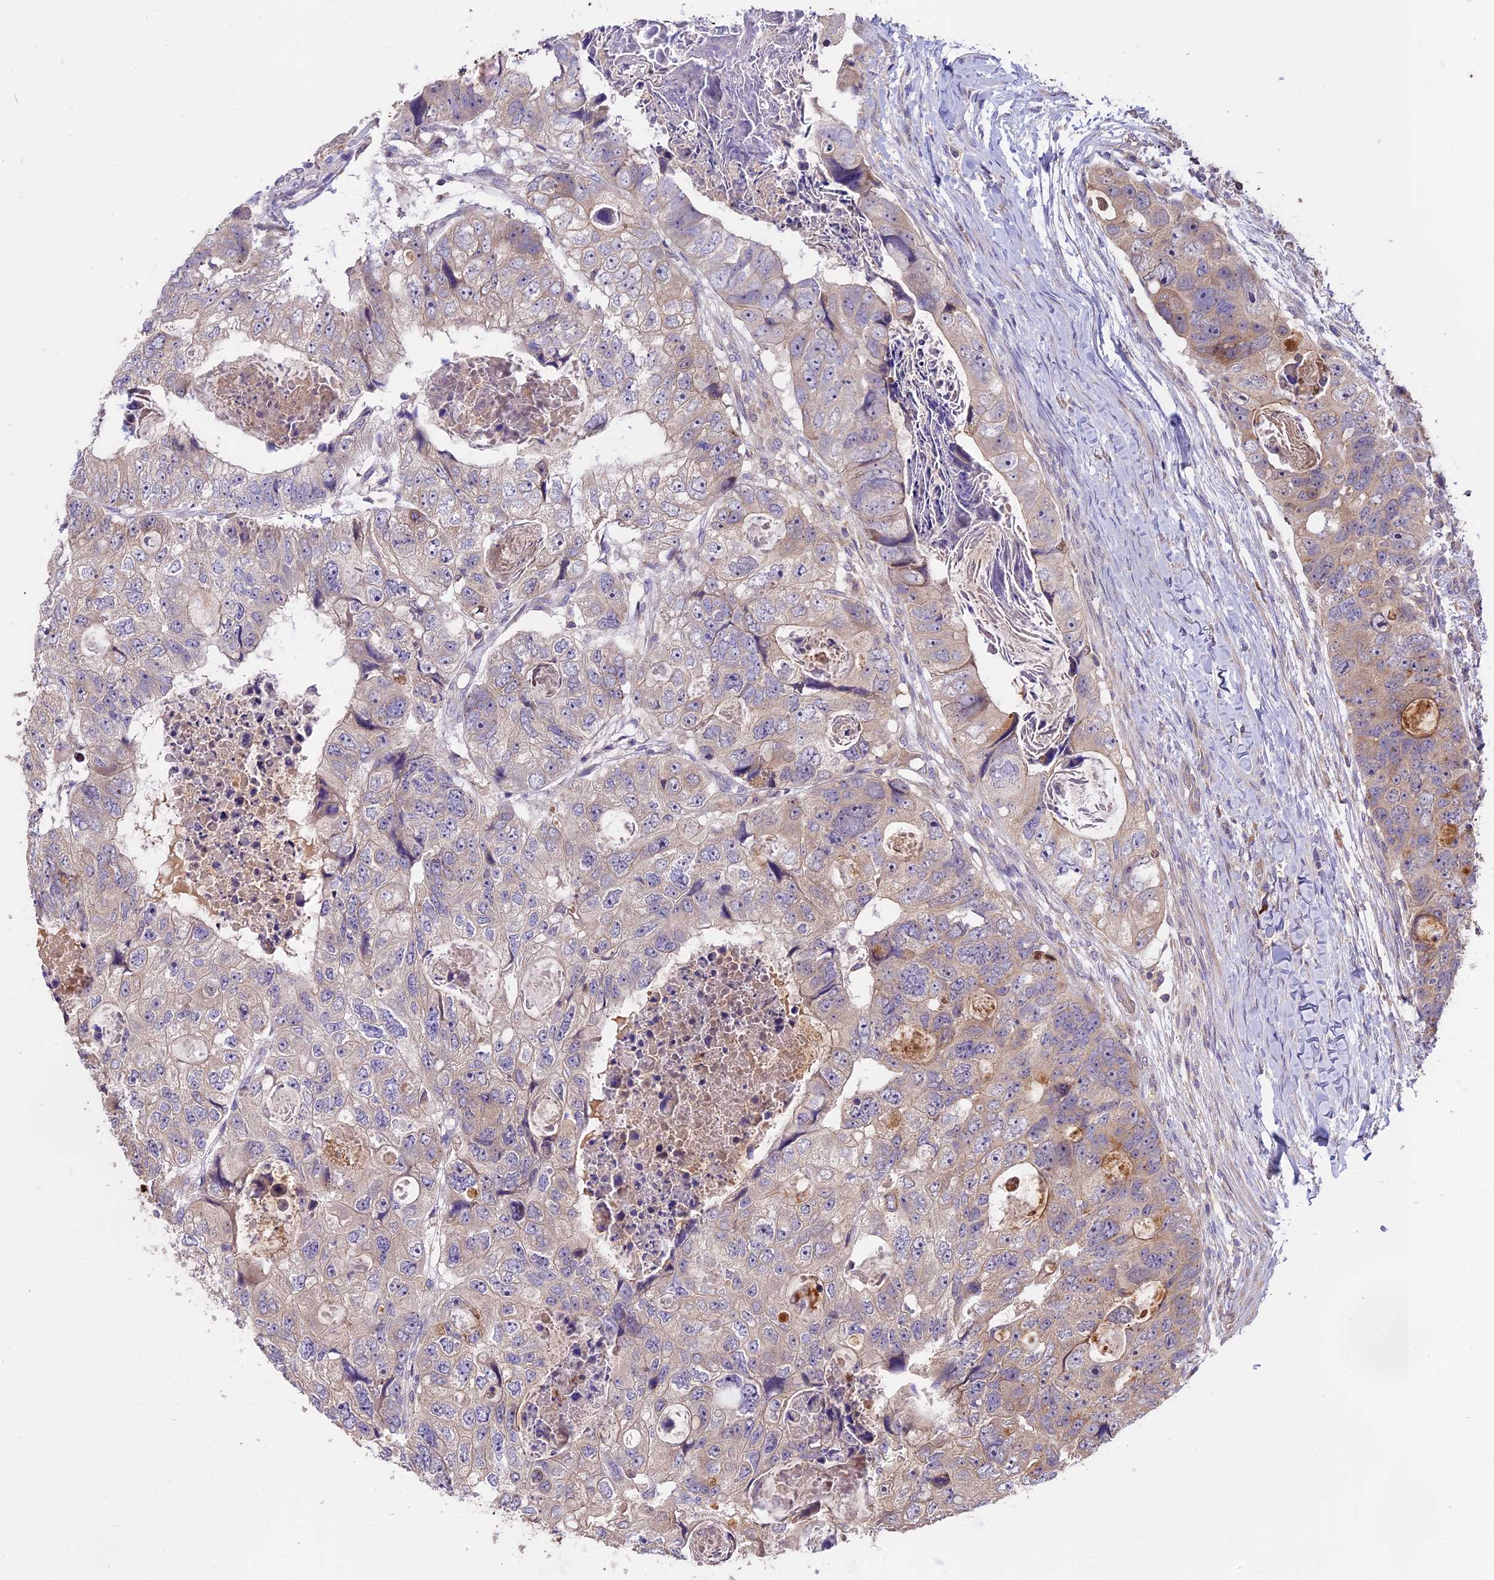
{"staining": {"intensity": "moderate", "quantity": "<25%", "location": "cytoplasmic/membranous"}, "tissue": "colorectal cancer", "cell_type": "Tumor cells", "image_type": "cancer", "snomed": [{"axis": "morphology", "description": "Adenocarcinoma, NOS"}, {"axis": "topography", "description": "Rectum"}], "caption": "Colorectal cancer stained with a protein marker demonstrates moderate staining in tumor cells.", "gene": "MEMO1", "patient": {"sex": "male", "age": 59}}